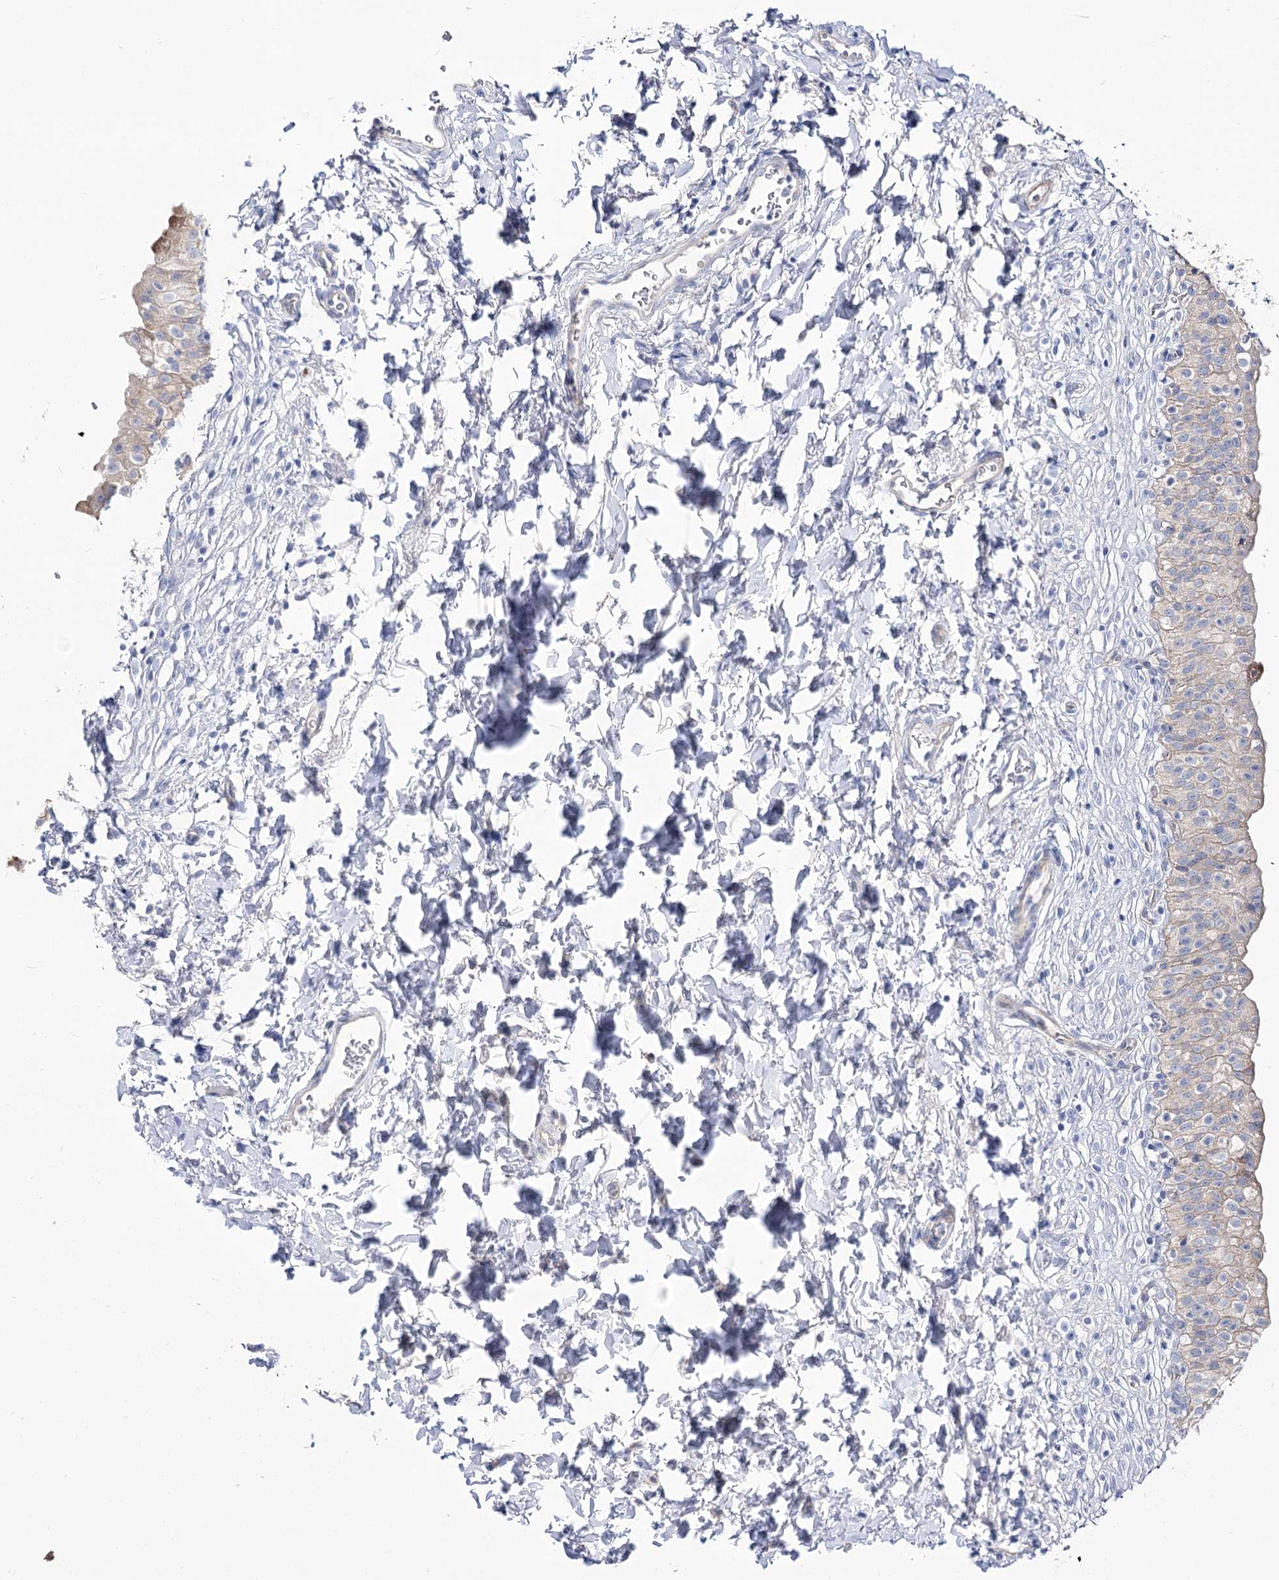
{"staining": {"intensity": "weak", "quantity": "<25%", "location": "cytoplasmic/membranous"}, "tissue": "urinary bladder", "cell_type": "Urothelial cells", "image_type": "normal", "snomed": [{"axis": "morphology", "description": "Normal tissue, NOS"}, {"axis": "topography", "description": "Urinary bladder"}], "caption": "Urinary bladder was stained to show a protein in brown. There is no significant staining in urothelial cells. (Brightfield microscopy of DAB immunohistochemistry (IHC) at high magnification).", "gene": "SUOX", "patient": {"sex": "male", "age": 55}}